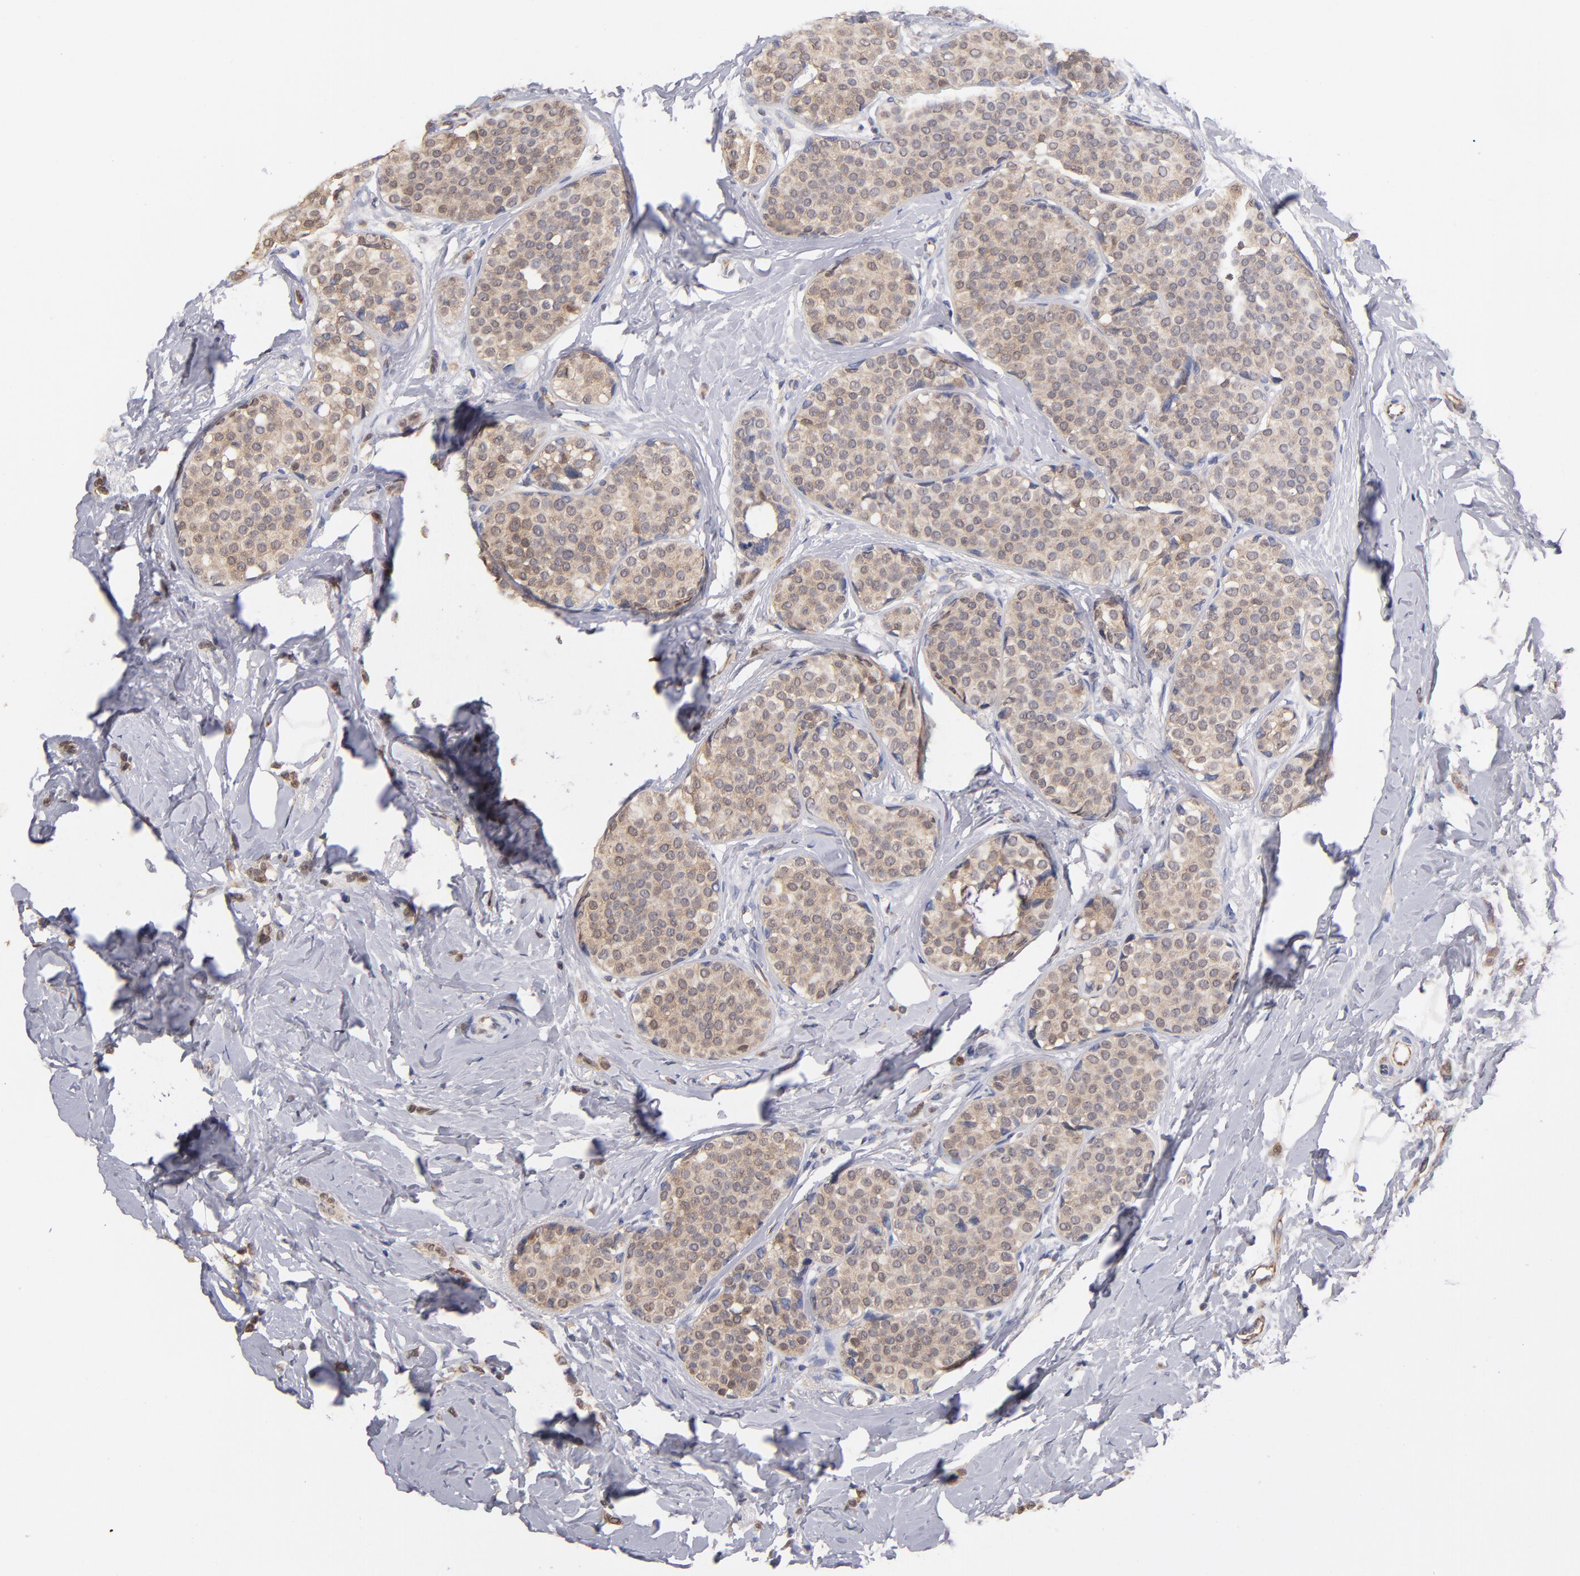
{"staining": {"intensity": "moderate", "quantity": ">75%", "location": "cytoplasmic/membranous"}, "tissue": "breast cancer", "cell_type": "Tumor cells", "image_type": "cancer", "snomed": [{"axis": "morphology", "description": "Lobular carcinoma"}, {"axis": "topography", "description": "Breast"}], "caption": "Lobular carcinoma (breast) stained with a protein marker shows moderate staining in tumor cells.", "gene": "GMFG", "patient": {"sex": "female", "age": 64}}